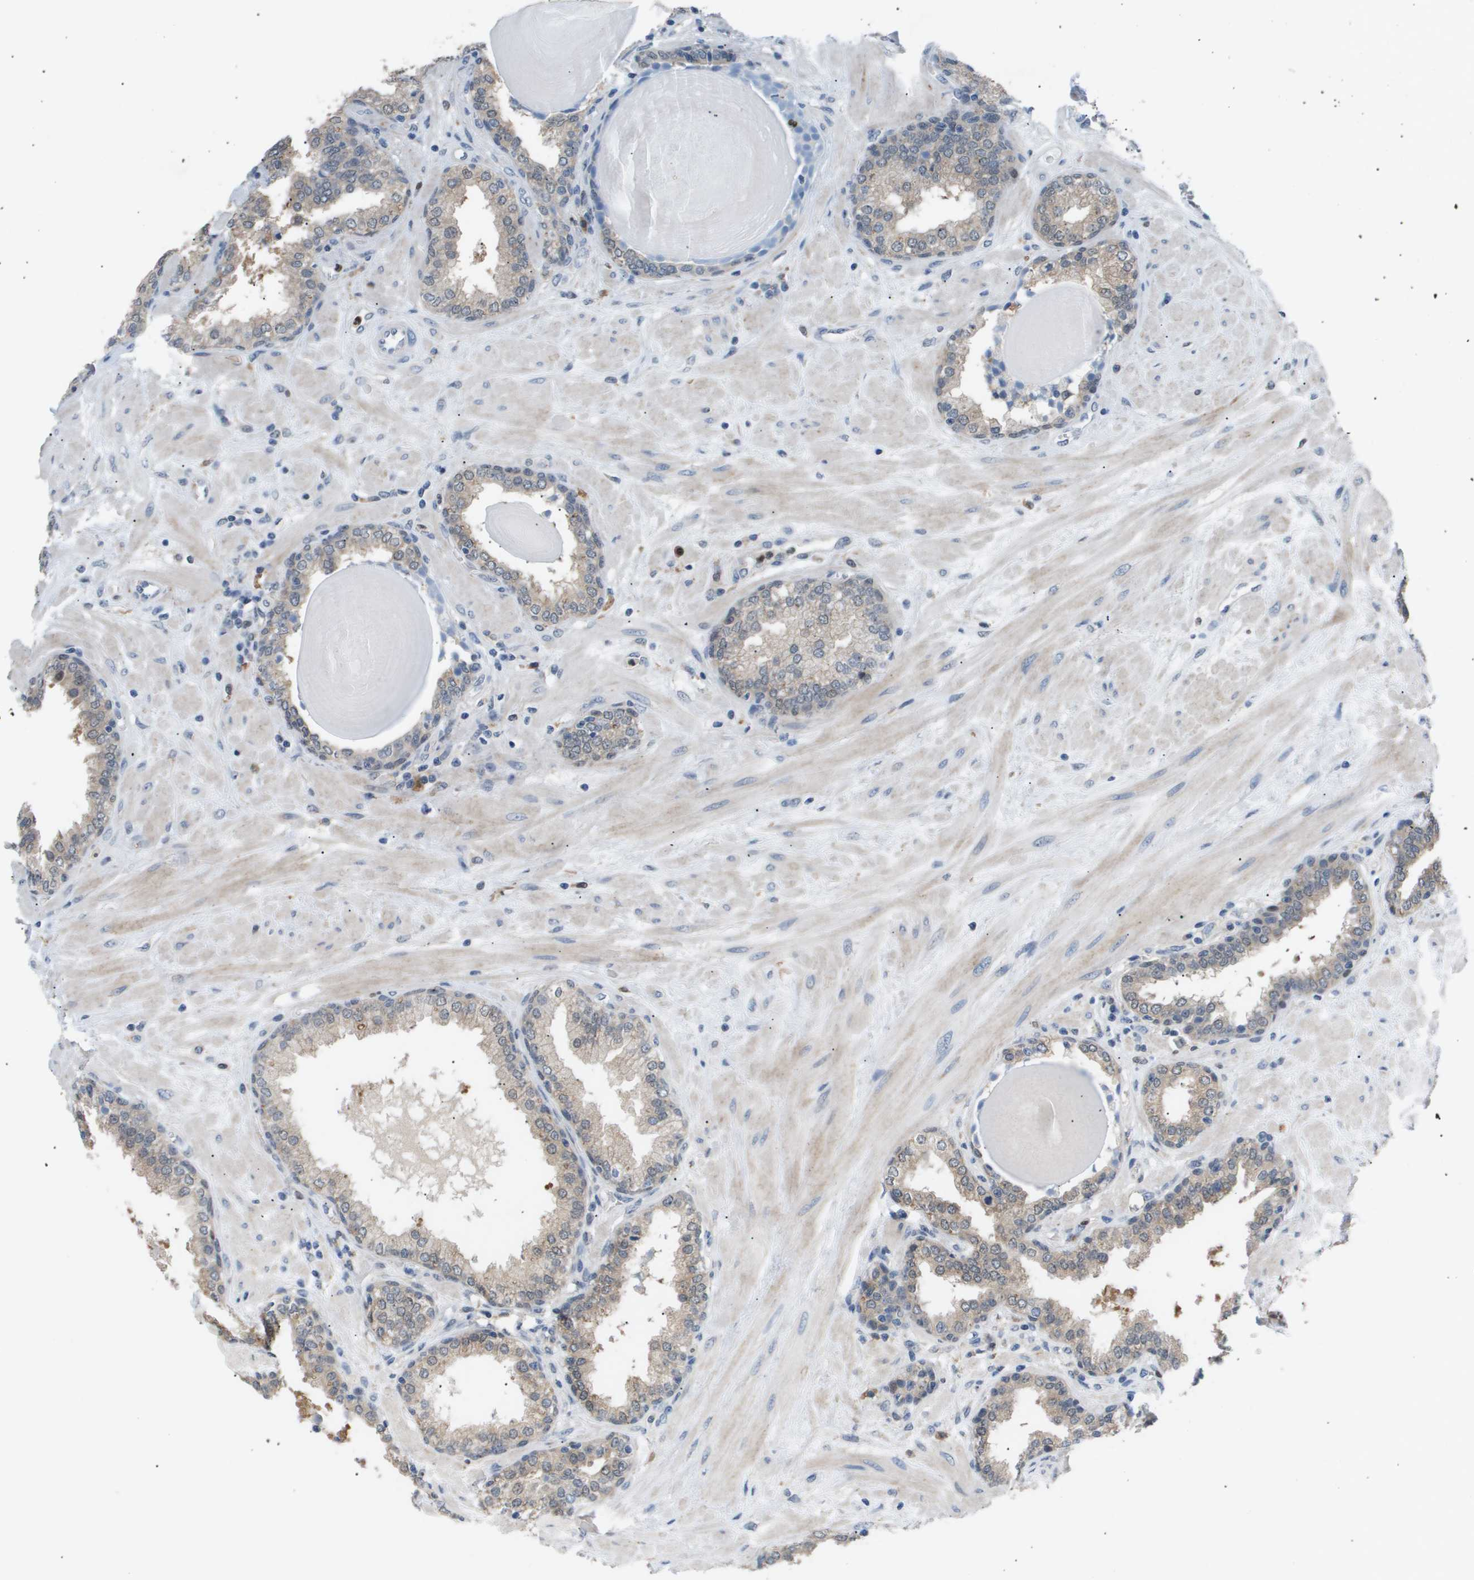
{"staining": {"intensity": "weak", "quantity": "25%-75%", "location": "cytoplasmic/membranous"}, "tissue": "prostate", "cell_type": "Glandular cells", "image_type": "normal", "snomed": [{"axis": "morphology", "description": "Normal tissue, NOS"}, {"axis": "topography", "description": "Prostate"}], "caption": "DAB immunohistochemical staining of benign human prostate shows weak cytoplasmic/membranous protein expression in about 25%-75% of glandular cells. (brown staining indicates protein expression, while blue staining denotes nuclei).", "gene": "AKR1A1", "patient": {"sex": "male", "age": 51}}